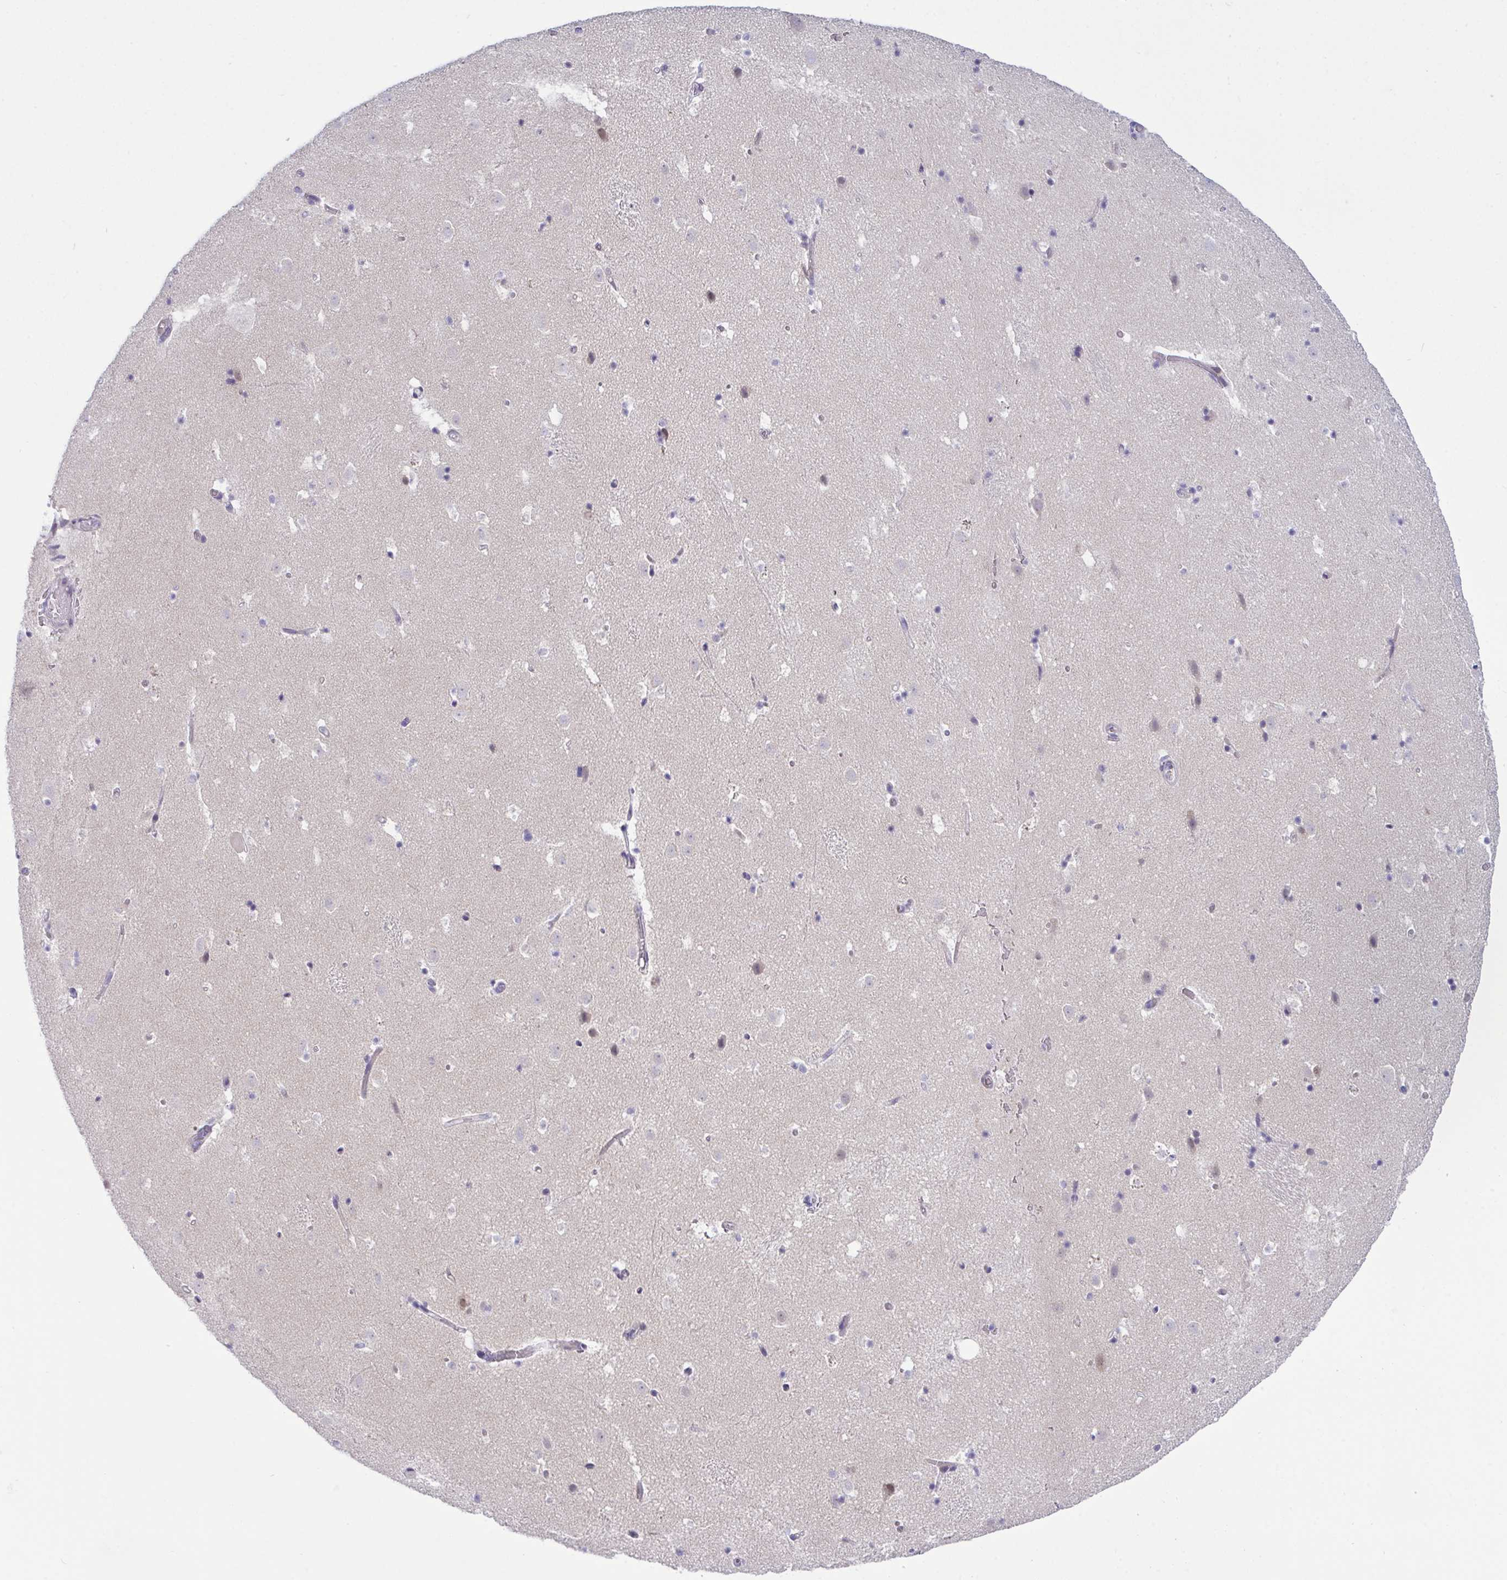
{"staining": {"intensity": "negative", "quantity": "none", "location": "none"}, "tissue": "caudate", "cell_type": "Glial cells", "image_type": "normal", "snomed": [{"axis": "morphology", "description": "Normal tissue, NOS"}, {"axis": "topography", "description": "Lateral ventricle wall"}], "caption": "There is no significant expression in glial cells of caudate. (Immunohistochemistry (ihc), brightfield microscopy, high magnification).", "gene": "USP35", "patient": {"sex": "male", "age": 37}}